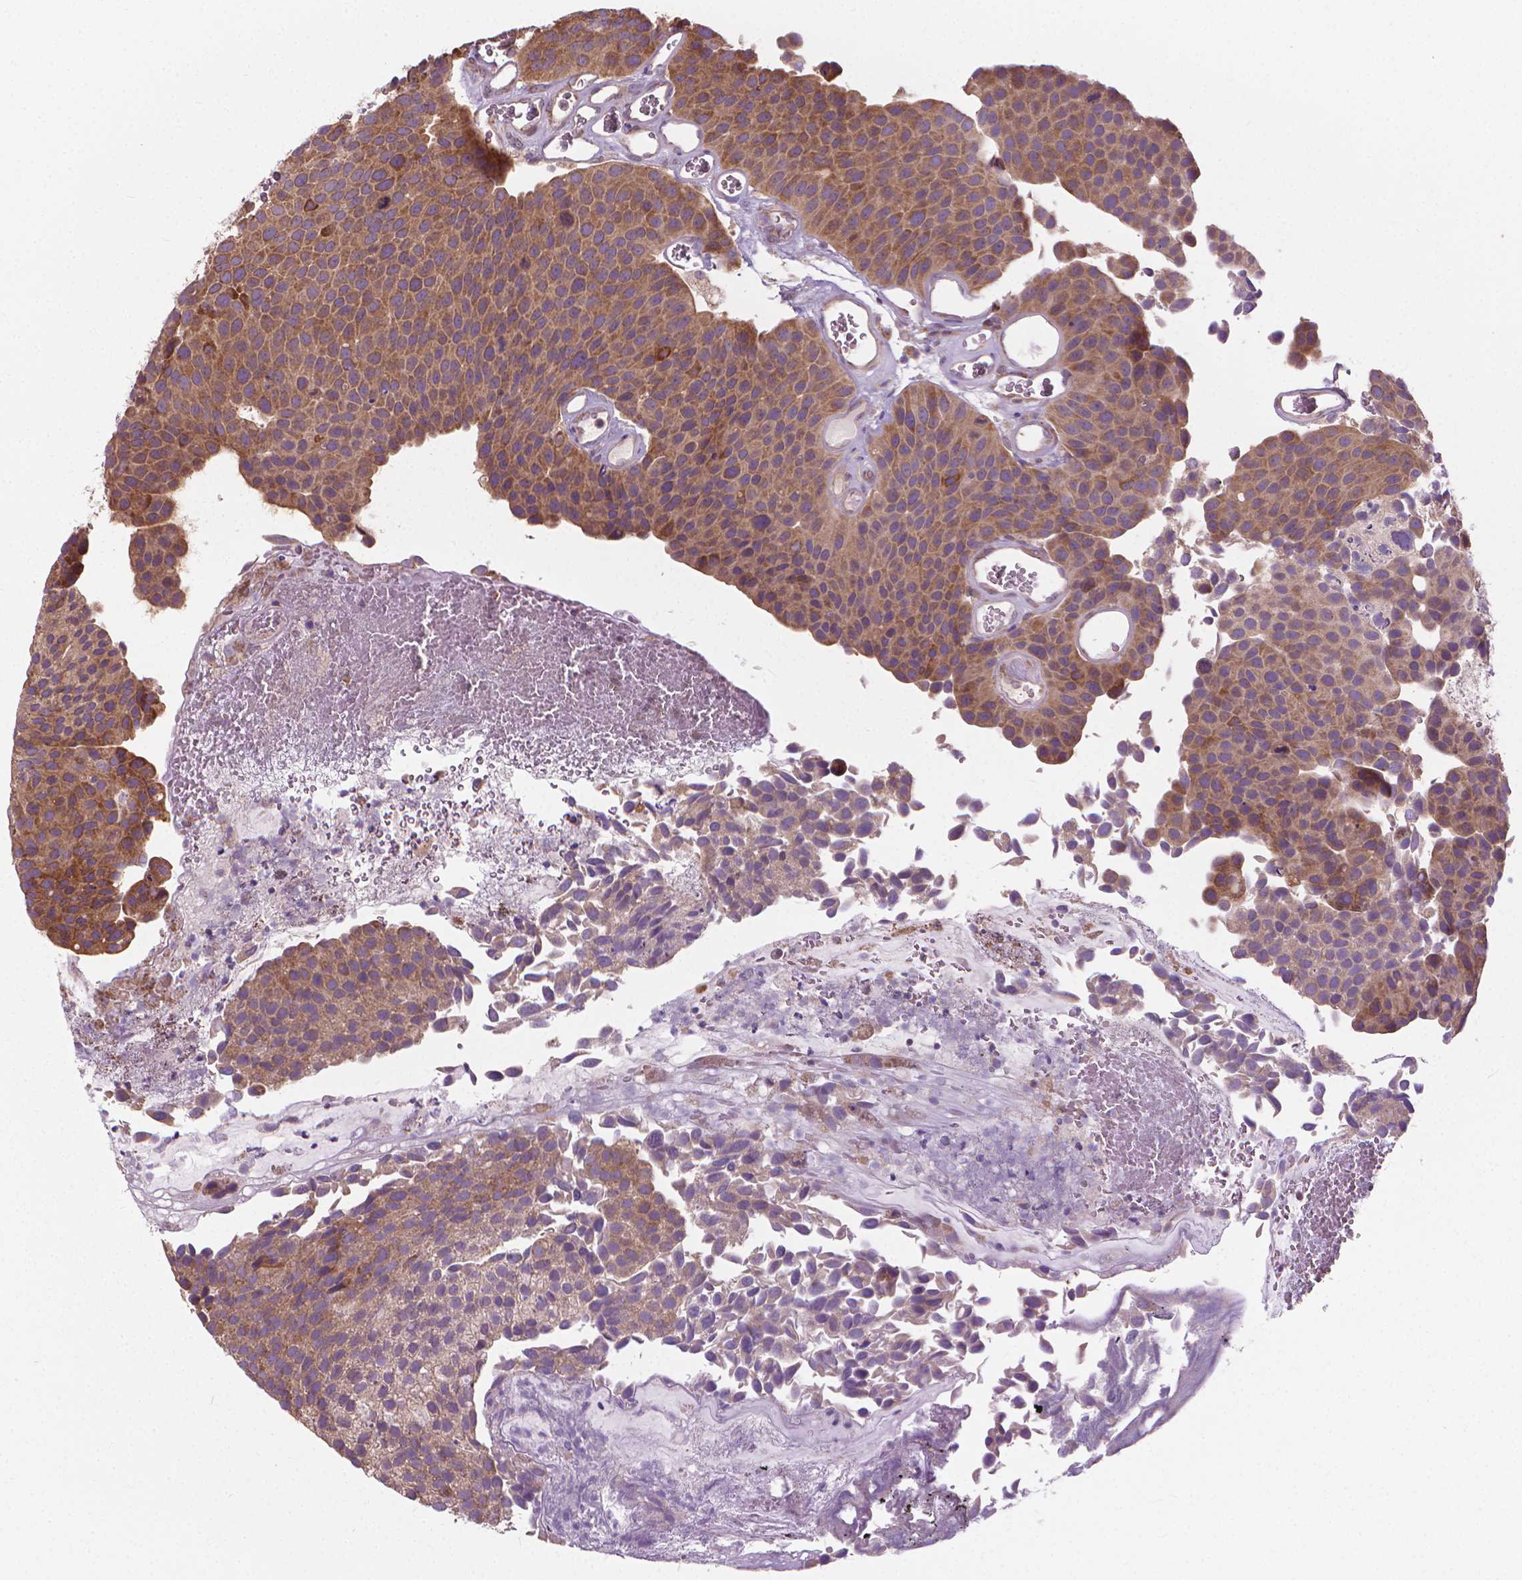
{"staining": {"intensity": "moderate", "quantity": ">75%", "location": "cytoplasmic/membranous"}, "tissue": "urothelial cancer", "cell_type": "Tumor cells", "image_type": "cancer", "snomed": [{"axis": "morphology", "description": "Urothelial carcinoma, Low grade"}, {"axis": "topography", "description": "Urinary bladder"}], "caption": "Immunohistochemistry (IHC) (DAB (3,3'-diaminobenzidine)) staining of urothelial cancer shows moderate cytoplasmic/membranous protein positivity in about >75% of tumor cells.", "gene": "NUDT1", "patient": {"sex": "female", "age": 69}}